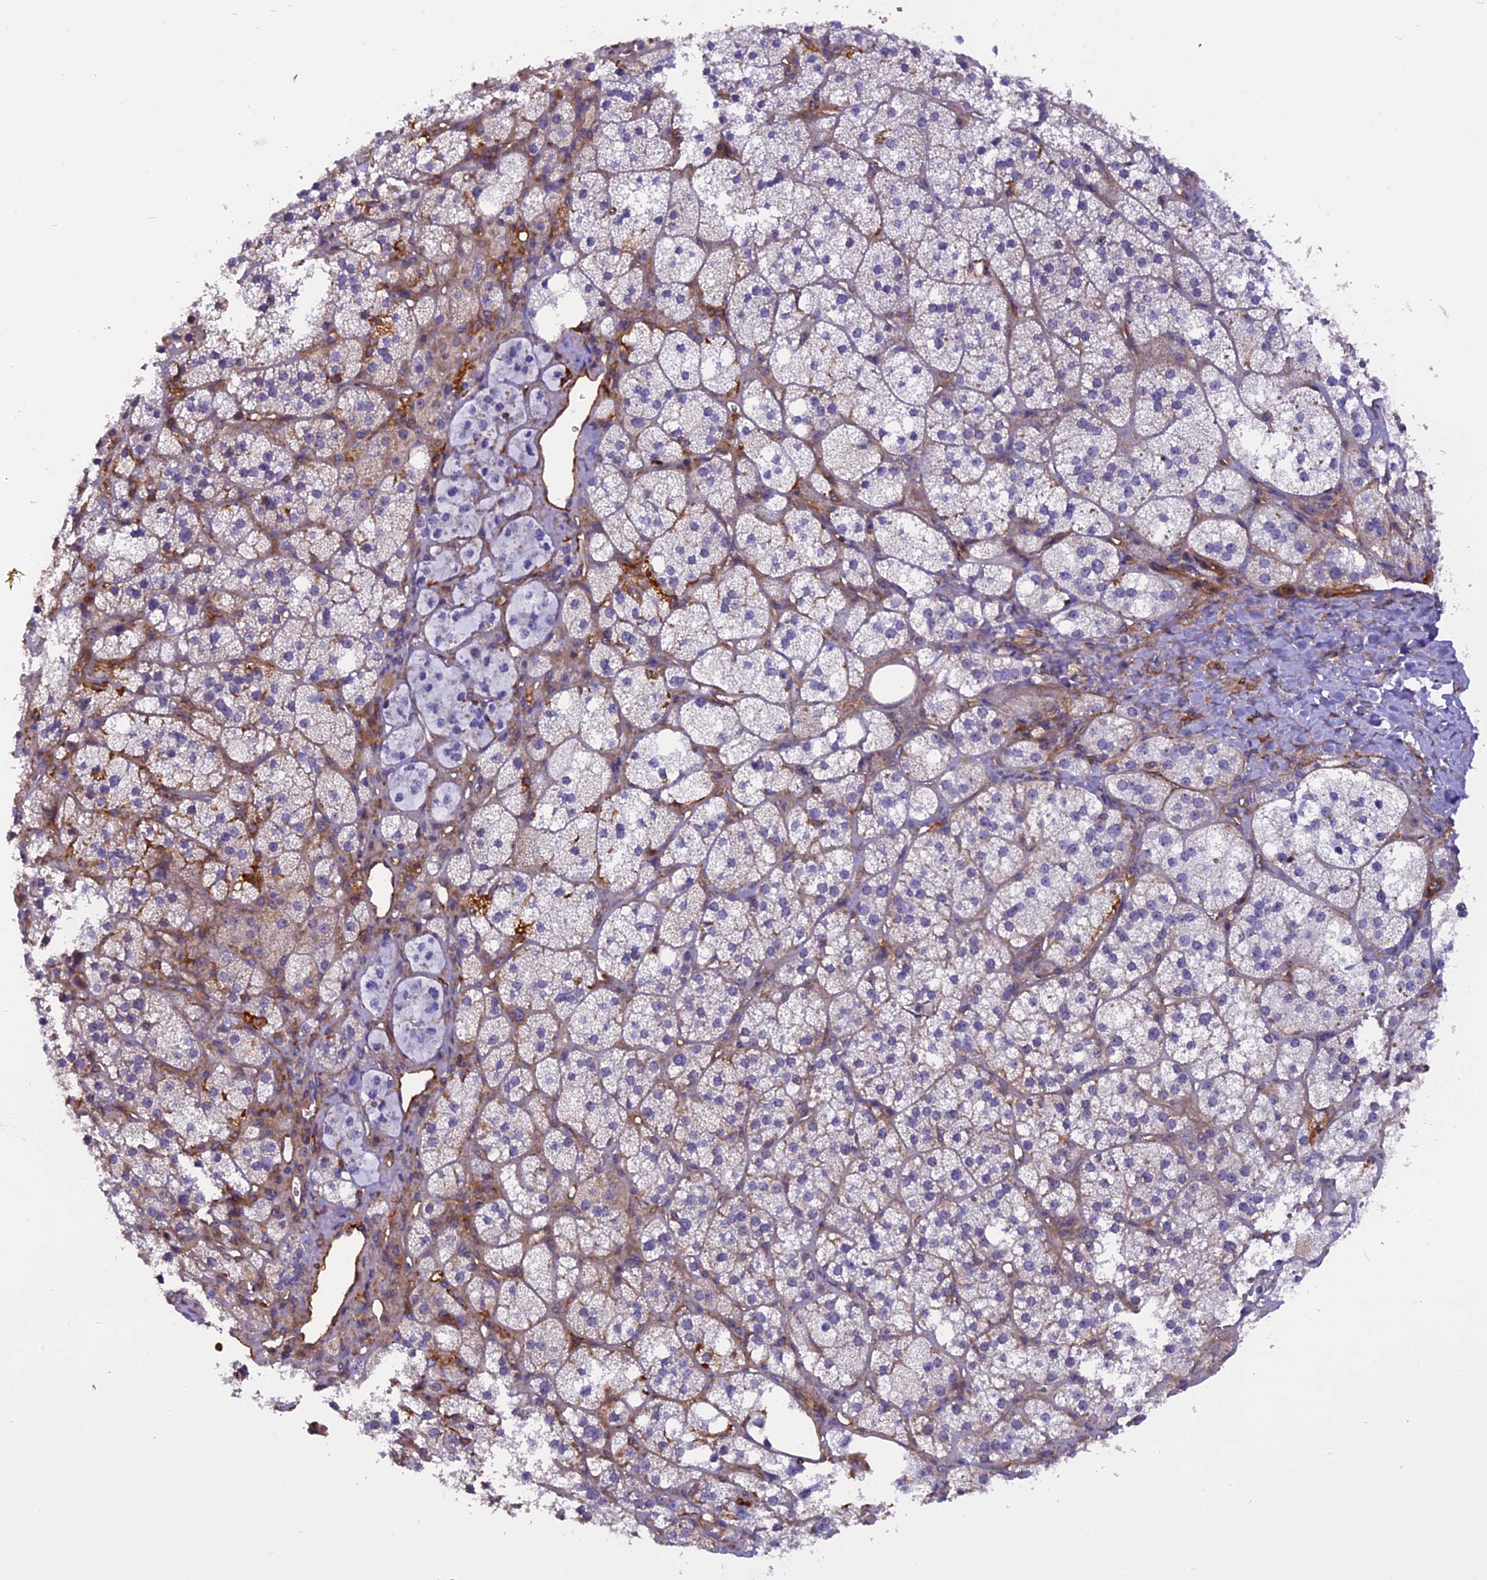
{"staining": {"intensity": "moderate", "quantity": "<25%", "location": "cytoplasmic/membranous"}, "tissue": "adrenal gland", "cell_type": "Glandular cells", "image_type": "normal", "snomed": [{"axis": "morphology", "description": "Normal tissue, NOS"}, {"axis": "topography", "description": "Adrenal gland"}], "caption": "A micrograph of human adrenal gland stained for a protein shows moderate cytoplasmic/membranous brown staining in glandular cells. (DAB IHC with brightfield microscopy, high magnification).", "gene": "EHBP1L1", "patient": {"sex": "male", "age": 61}}